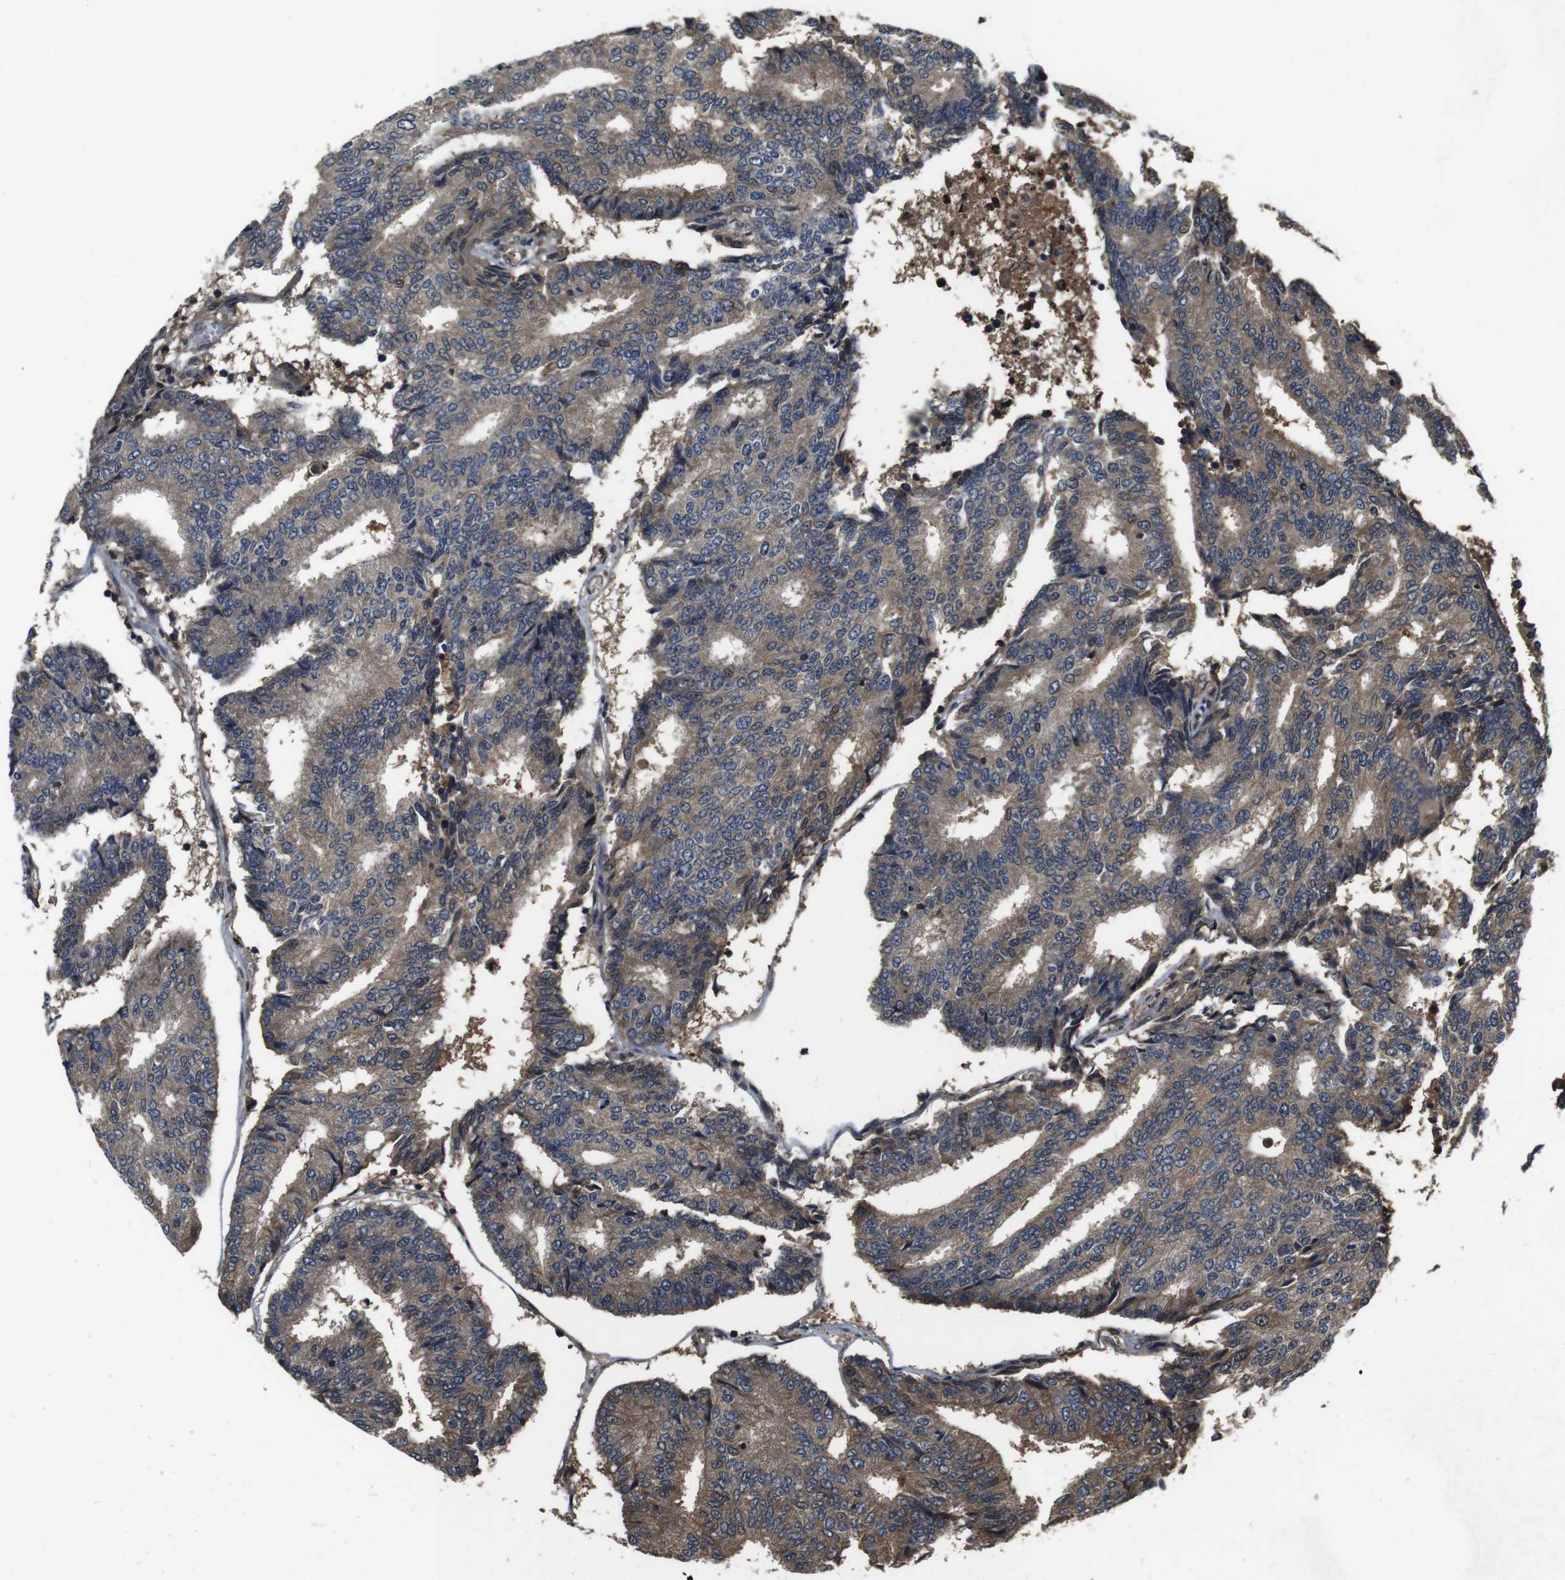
{"staining": {"intensity": "weak", "quantity": ">75%", "location": "cytoplasmic/membranous"}, "tissue": "prostate cancer", "cell_type": "Tumor cells", "image_type": "cancer", "snomed": [{"axis": "morphology", "description": "Adenocarcinoma, High grade"}, {"axis": "topography", "description": "Prostate"}], "caption": "Immunohistochemistry (IHC) image of neoplastic tissue: human adenocarcinoma (high-grade) (prostate) stained using immunohistochemistry (IHC) displays low levels of weak protein expression localized specifically in the cytoplasmic/membranous of tumor cells, appearing as a cytoplasmic/membranous brown color.", "gene": "CXCL11", "patient": {"sex": "male", "age": 55}}